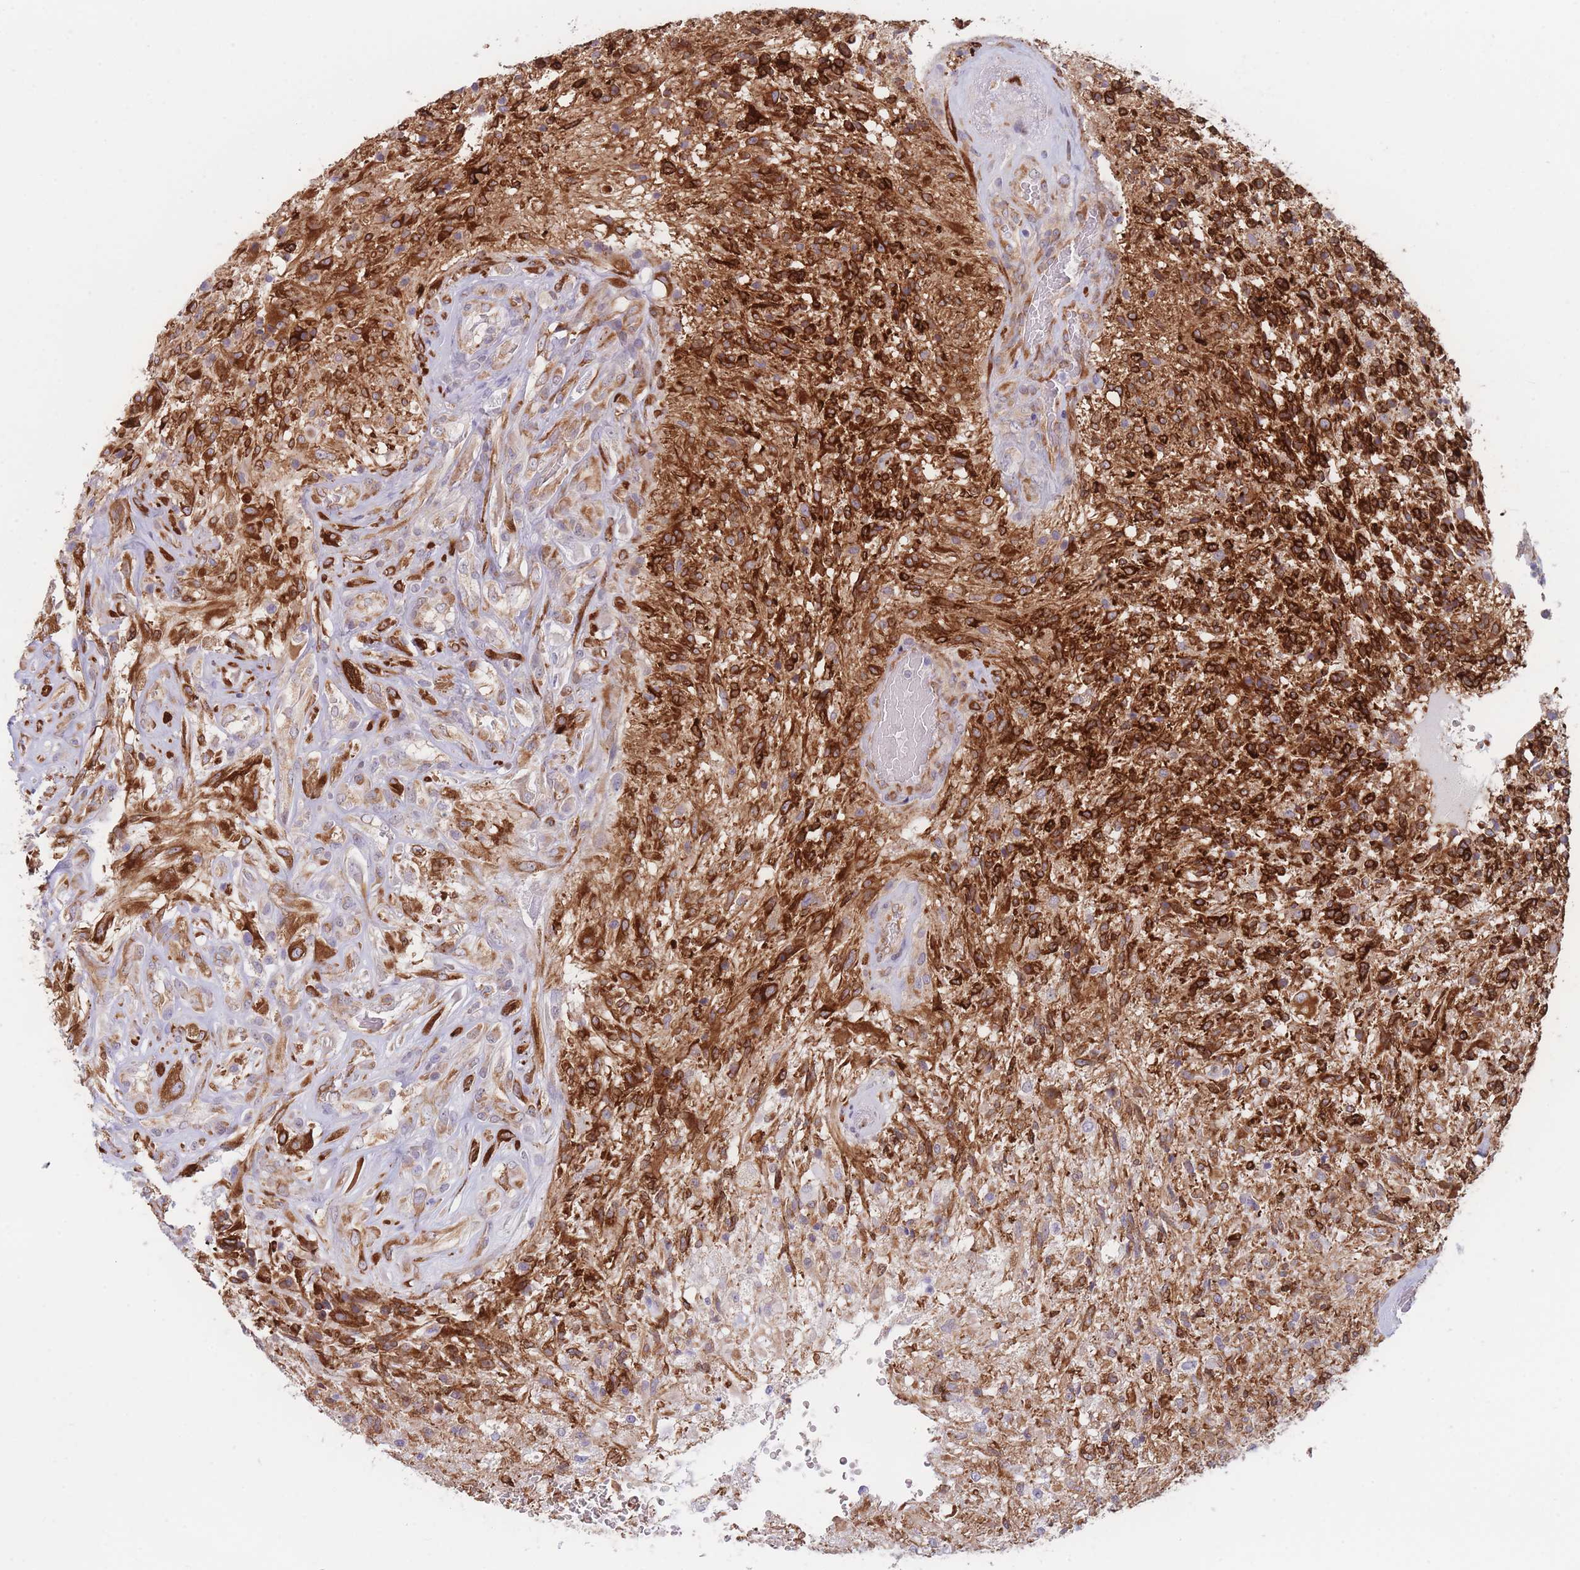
{"staining": {"intensity": "strong", "quantity": ">75%", "location": "cytoplasmic/membranous"}, "tissue": "glioma", "cell_type": "Tumor cells", "image_type": "cancer", "snomed": [{"axis": "morphology", "description": "Glioma, malignant, High grade"}, {"axis": "topography", "description": "Brain"}], "caption": "DAB (3,3'-diaminobenzidine) immunohistochemical staining of human high-grade glioma (malignant) displays strong cytoplasmic/membranous protein staining in about >75% of tumor cells. The staining is performed using DAB (3,3'-diaminobenzidine) brown chromogen to label protein expression. The nuclei are counter-stained blue using hematoxylin.", "gene": "AK9", "patient": {"sex": "male", "age": 56}}